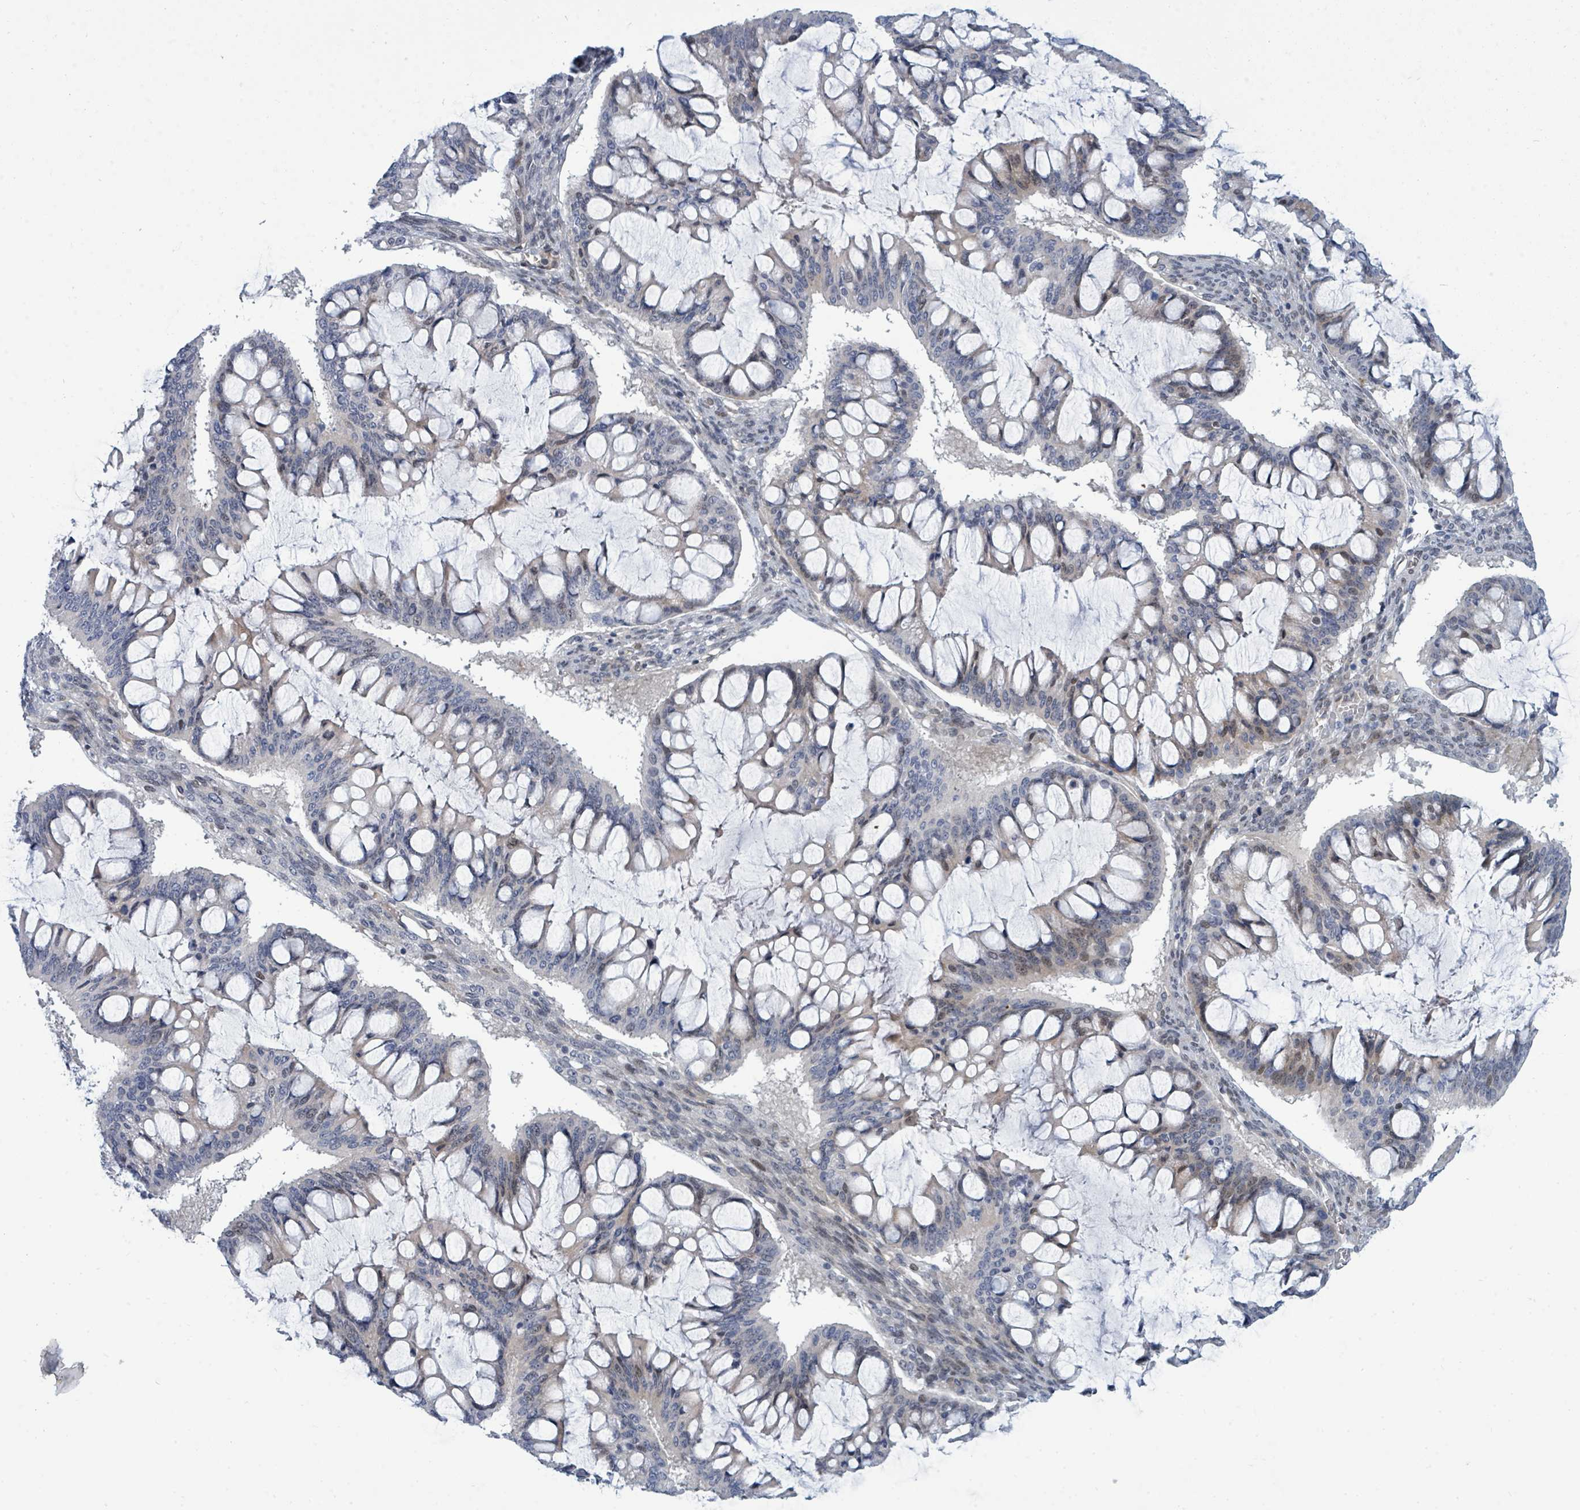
{"staining": {"intensity": "moderate", "quantity": "<25%", "location": "nuclear"}, "tissue": "ovarian cancer", "cell_type": "Tumor cells", "image_type": "cancer", "snomed": [{"axis": "morphology", "description": "Cystadenocarcinoma, mucinous, NOS"}, {"axis": "topography", "description": "Ovary"}], "caption": "Immunohistochemistry of human ovarian cancer reveals low levels of moderate nuclear expression in approximately <25% of tumor cells. The staining was performed using DAB (3,3'-diaminobenzidine), with brown indicating positive protein expression. Nuclei are stained blue with hematoxylin.", "gene": "SUMO4", "patient": {"sex": "female", "age": 73}}